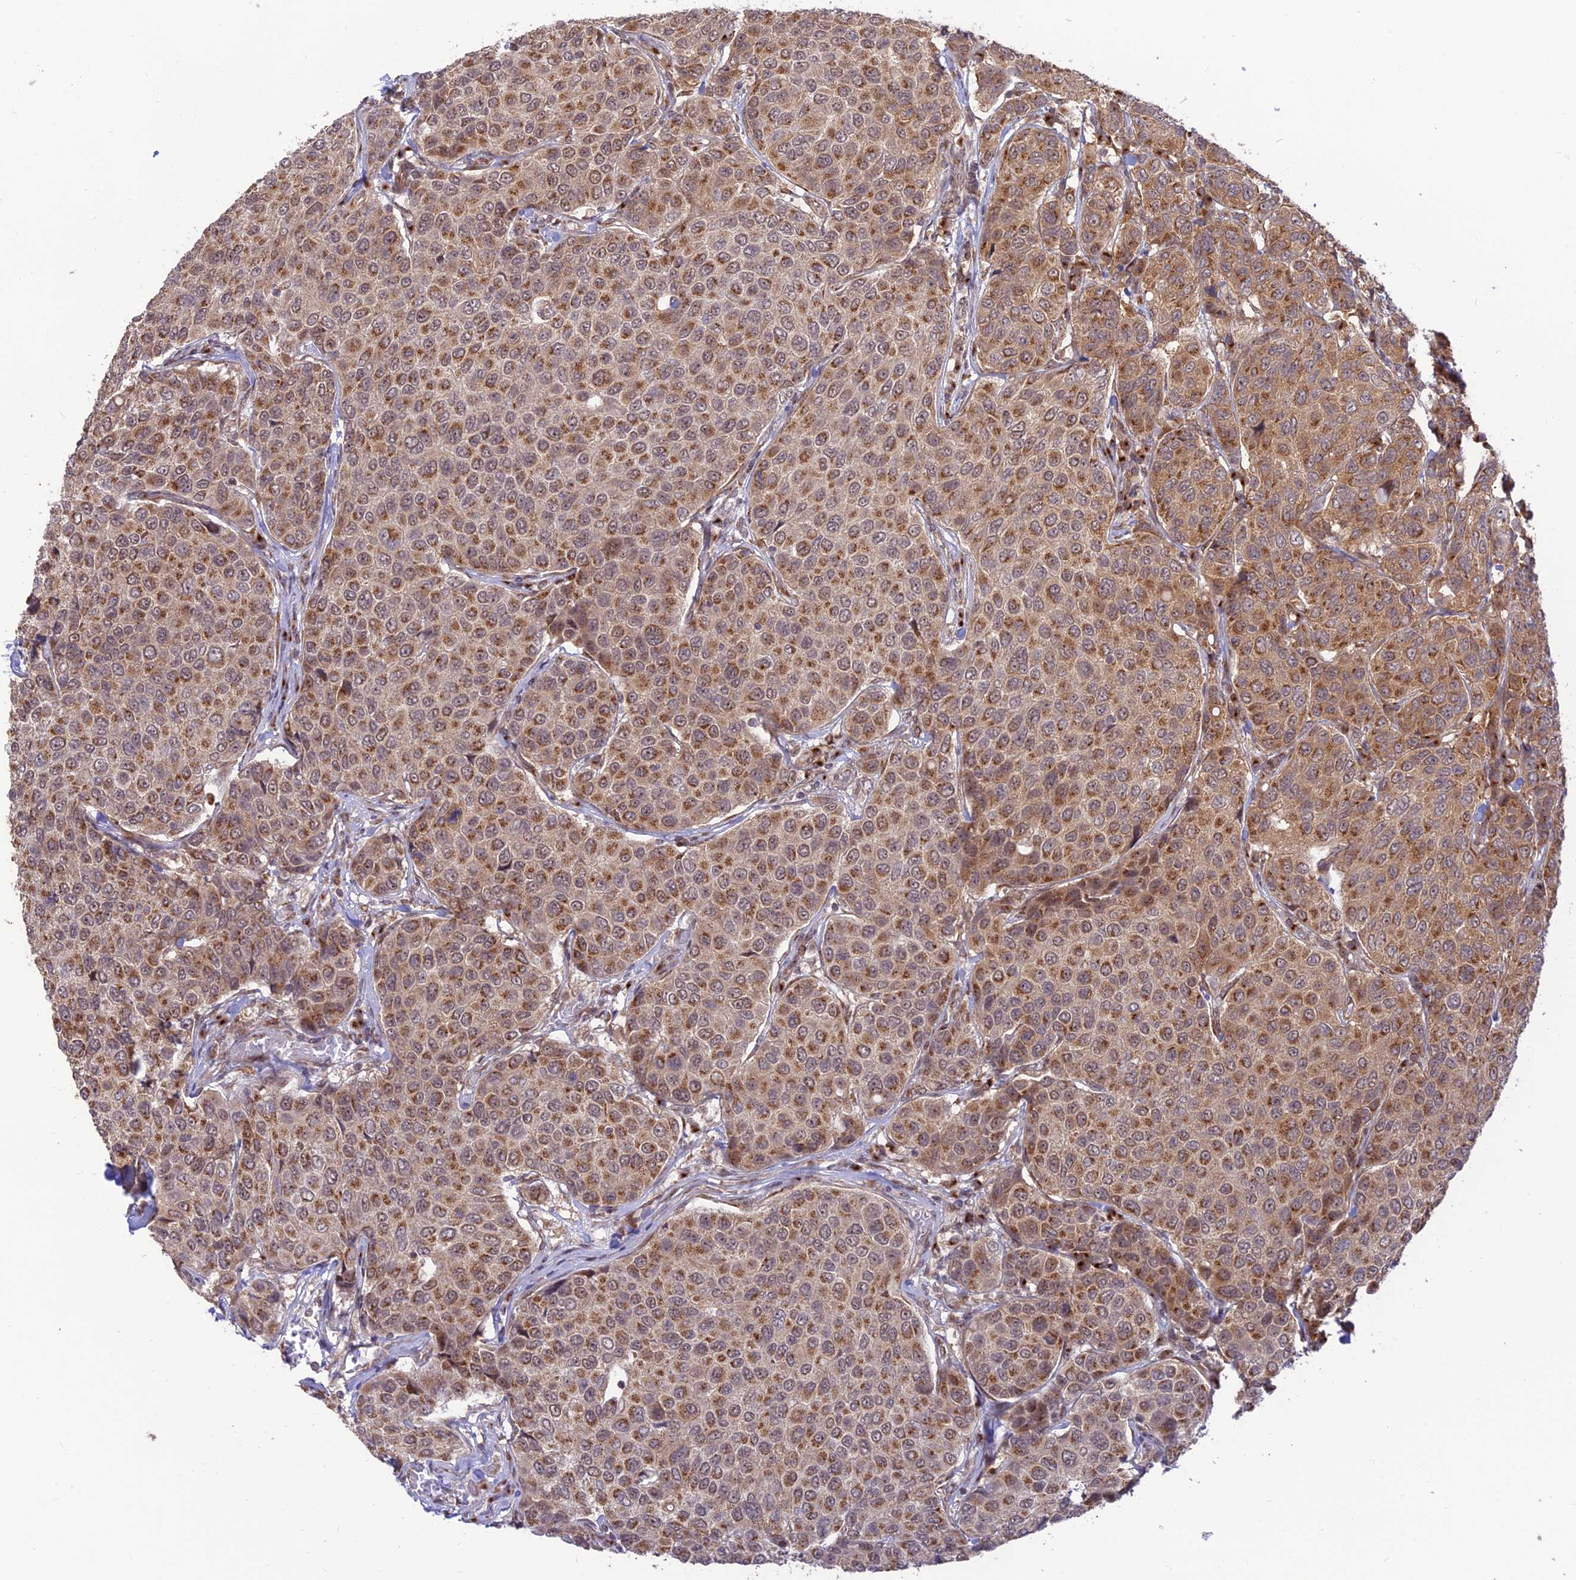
{"staining": {"intensity": "moderate", "quantity": ">75%", "location": "cytoplasmic/membranous"}, "tissue": "breast cancer", "cell_type": "Tumor cells", "image_type": "cancer", "snomed": [{"axis": "morphology", "description": "Duct carcinoma"}, {"axis": "topography", "description": "Breast"}], "caption": "High-magnification brightfield microscopy of intraductal carcinoma (breast) stained with DAB (3,3'-diaminobenzidine) (brown) and counterstained with hematoxylin (blue). tumor cells exhibit moderate cytoplasmic/membranous staining is identified in about>75% of cells.", "gene": "GOLGA3", "patient": {"sex": "female", "age": 55}}